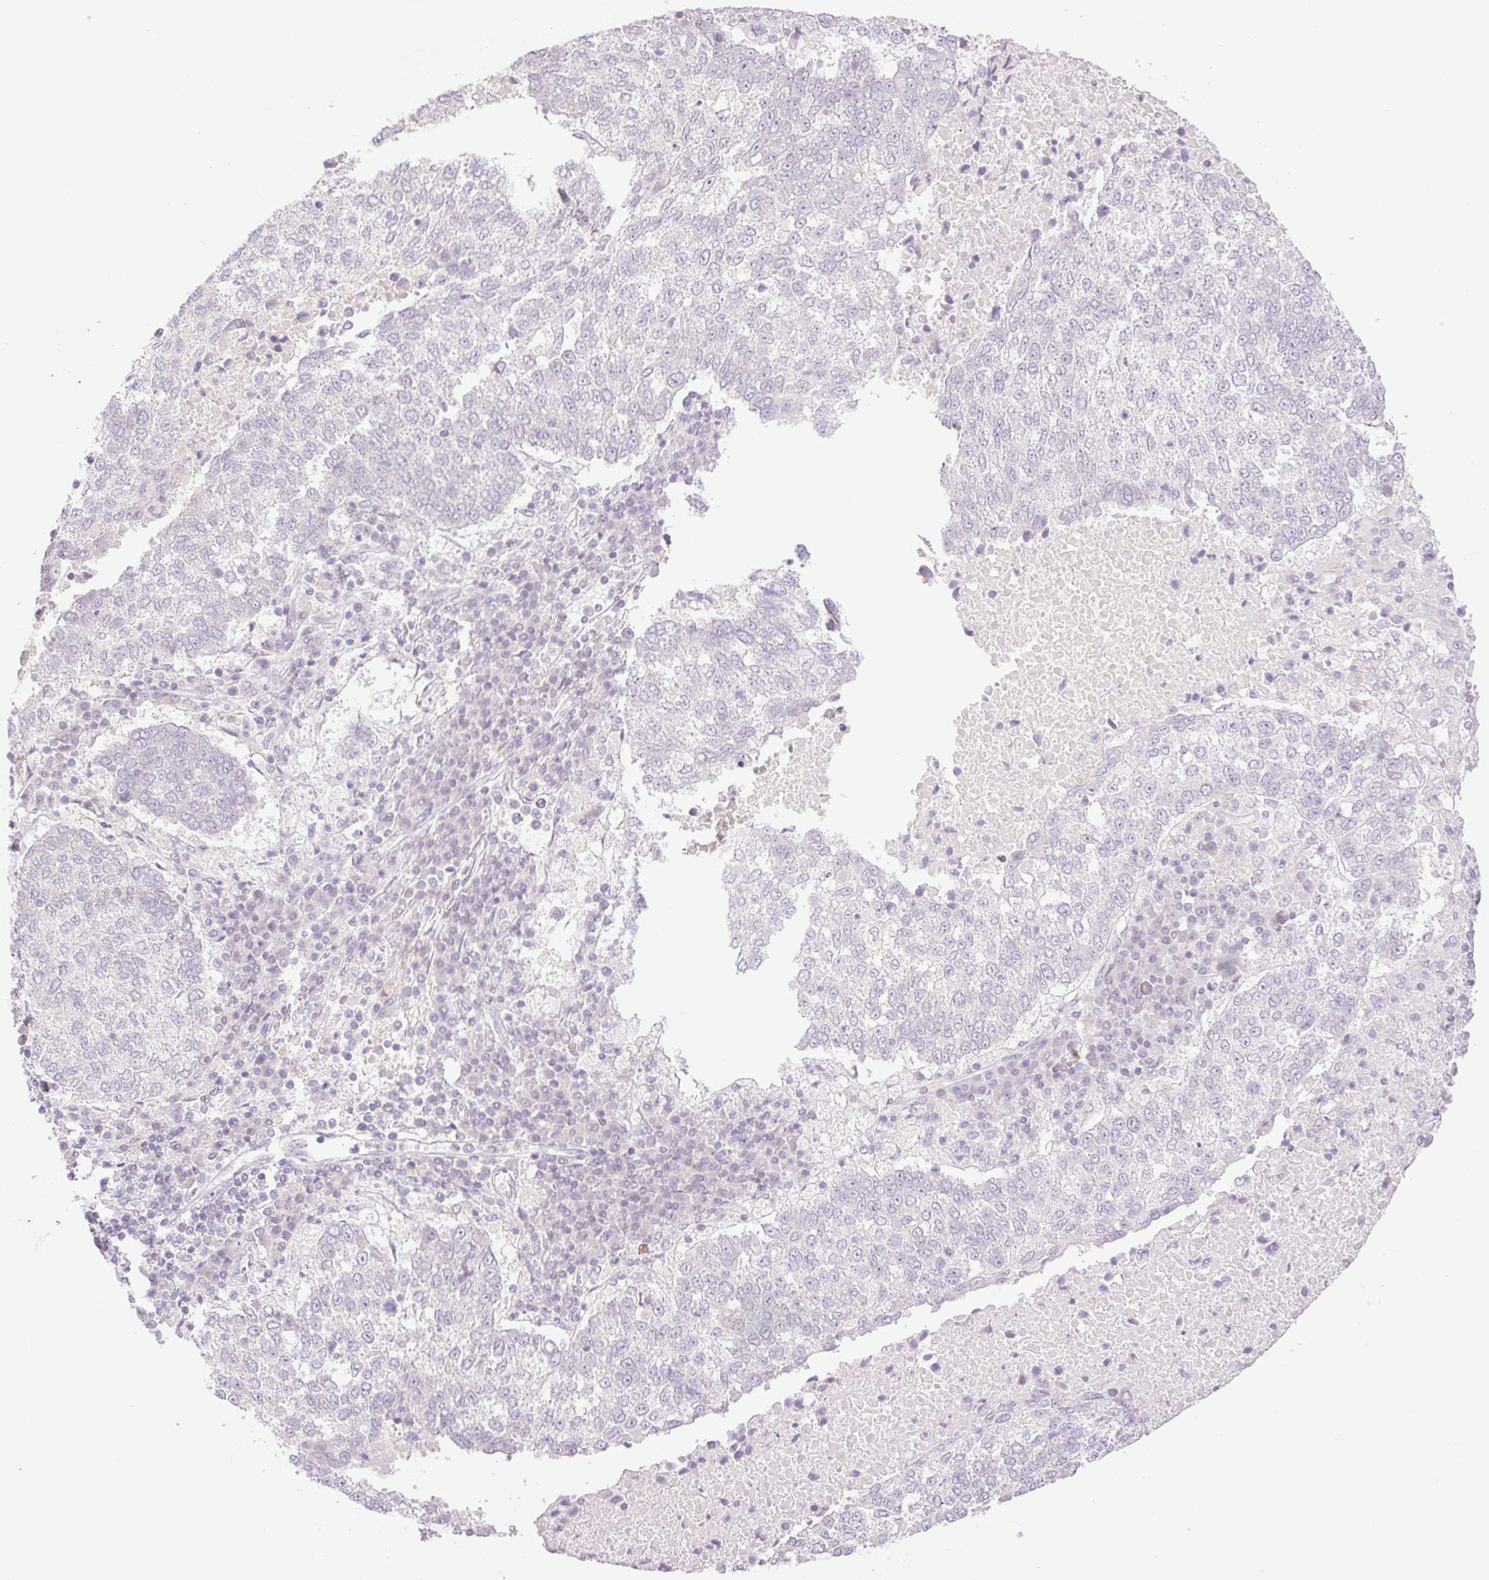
{"staining": {"intensity": "negative", "quantity": "none", "location": "none"}, "tissue": "lung cancer", "cell_type": "Tumor cells", "image_type": "cancer", "snomed": [{"axis": "morphology", "description": "Squamous cell carcinoma, NOS"}, {"axis": "topography", "description": "Lung"}], "caption": "Micrograph shows no protein staining in tumor cells of lung cancer tissue.", "gene": "TBX15", "patient": {"sex": "male", "age": 73}}